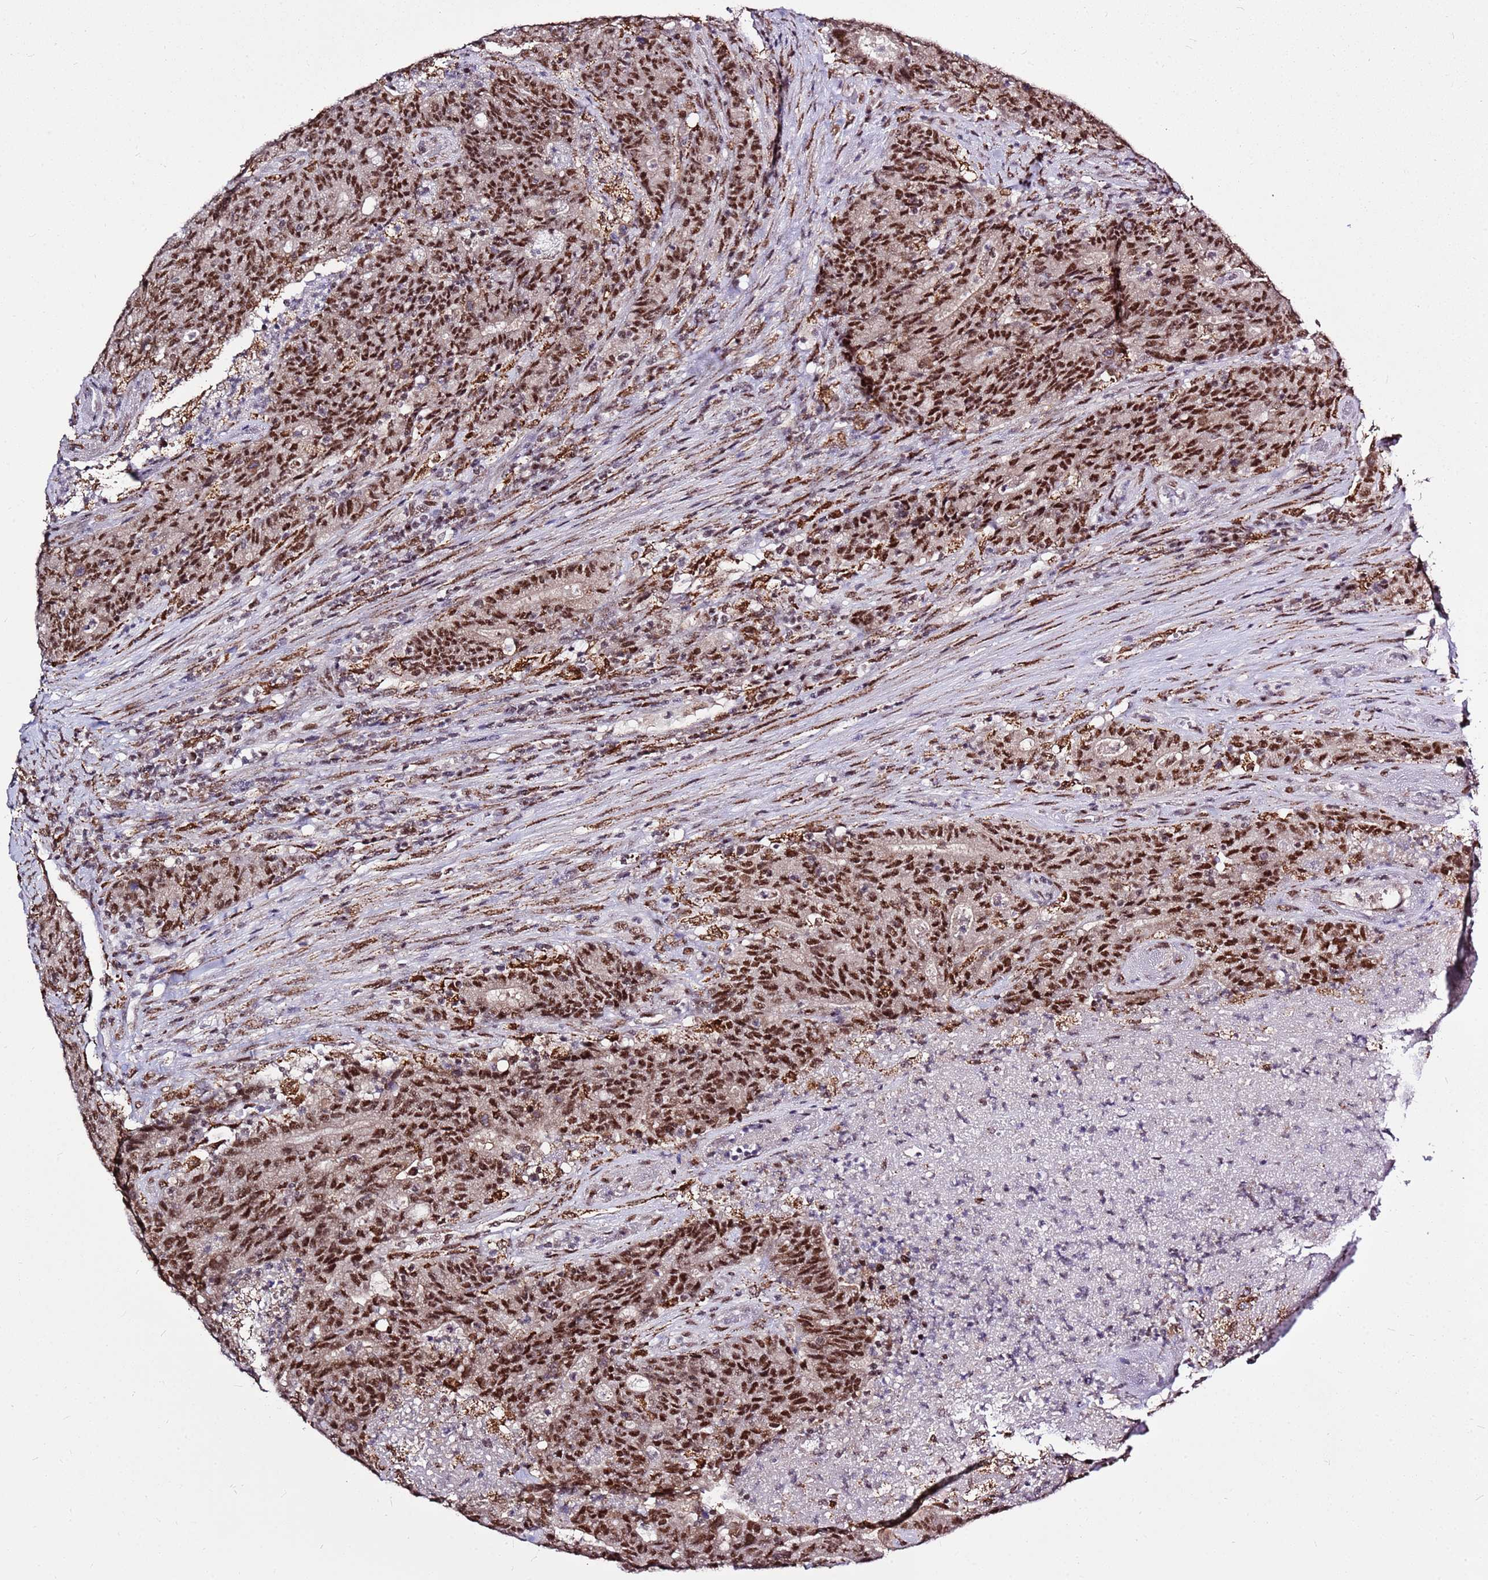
{"staining": {"intensity": "strong", "quantity": ">75%", "location": "nuclear"}, "tissue": "colorectal cancer", "cell_type": "Tumor cells", "image_type": "cancer", "snomed": [{"axis": "morphology", "description": "Adenocarcinoma, NOS"}, {"axis": "topography", "description": "Colon"}], "caption": "An image of adenocarcinoma (colorectal) stained for a protein reveals strong nuclear brown staining in tumor cells.", "gene": "AKAP8L", "patient": {"sex": "female", "age": 75}}